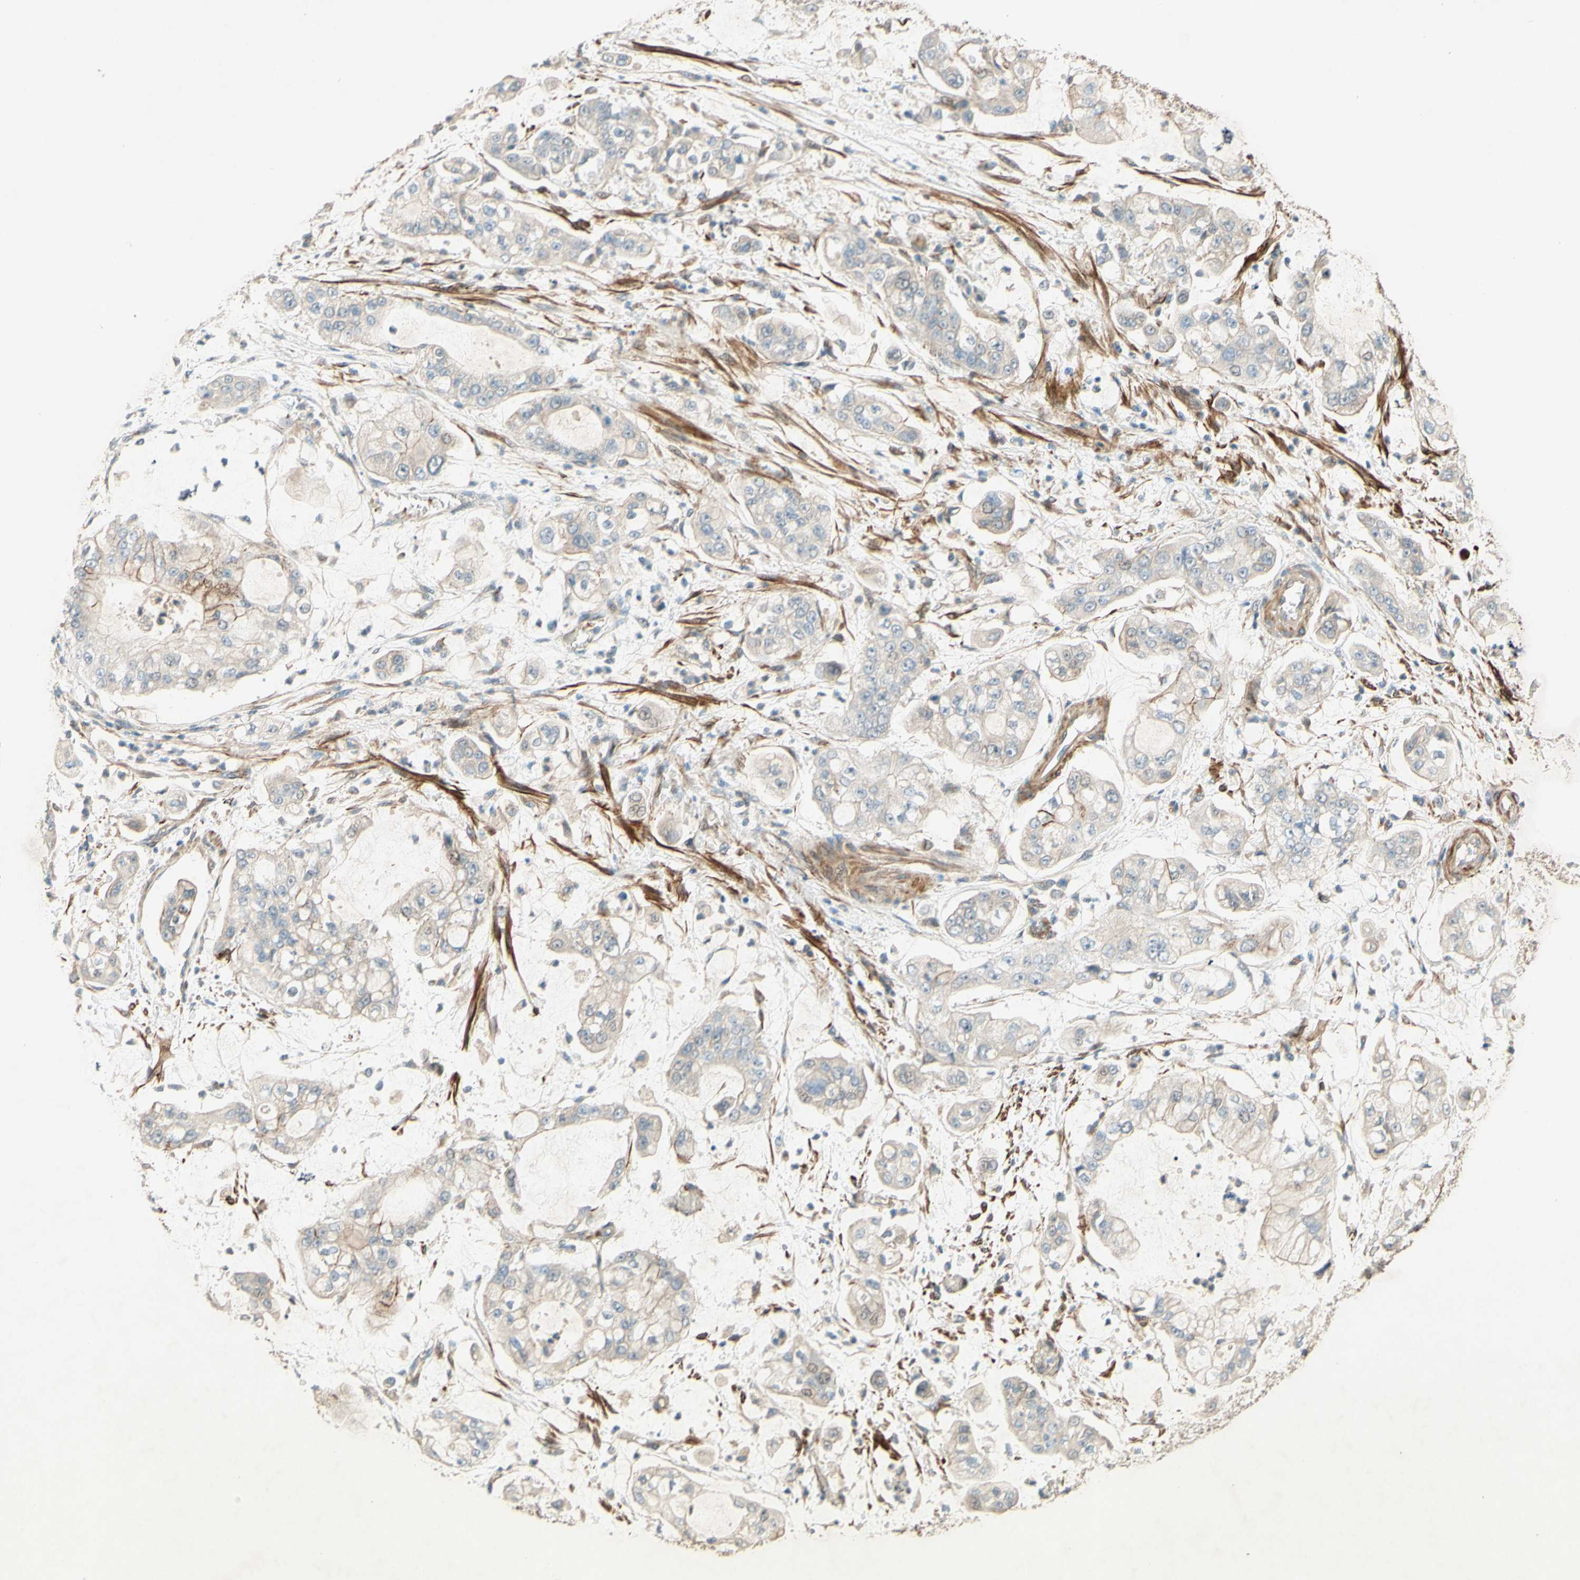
{"staining": {"intensity": "negative", "quantity": "none", "location": "none"}, "tissue": "stomach cancer", "cell_type": "Tumor cells", "image_type": "cancer", "snomed": [{"axis": "morphology", "description": "Adenocarcinoma, NOS"}, {"axis": "topography", "description": "Stomach"}], "caption": "Immunohistochemical staining of human stomach cancer shows no significant expression in tumor cells. The staining is performed using DAB brown chromogen with nuclei counter-stained in using hematoxylin.", "gene": "ADAM17", "patient": {"sex": "male", "age": 76}}